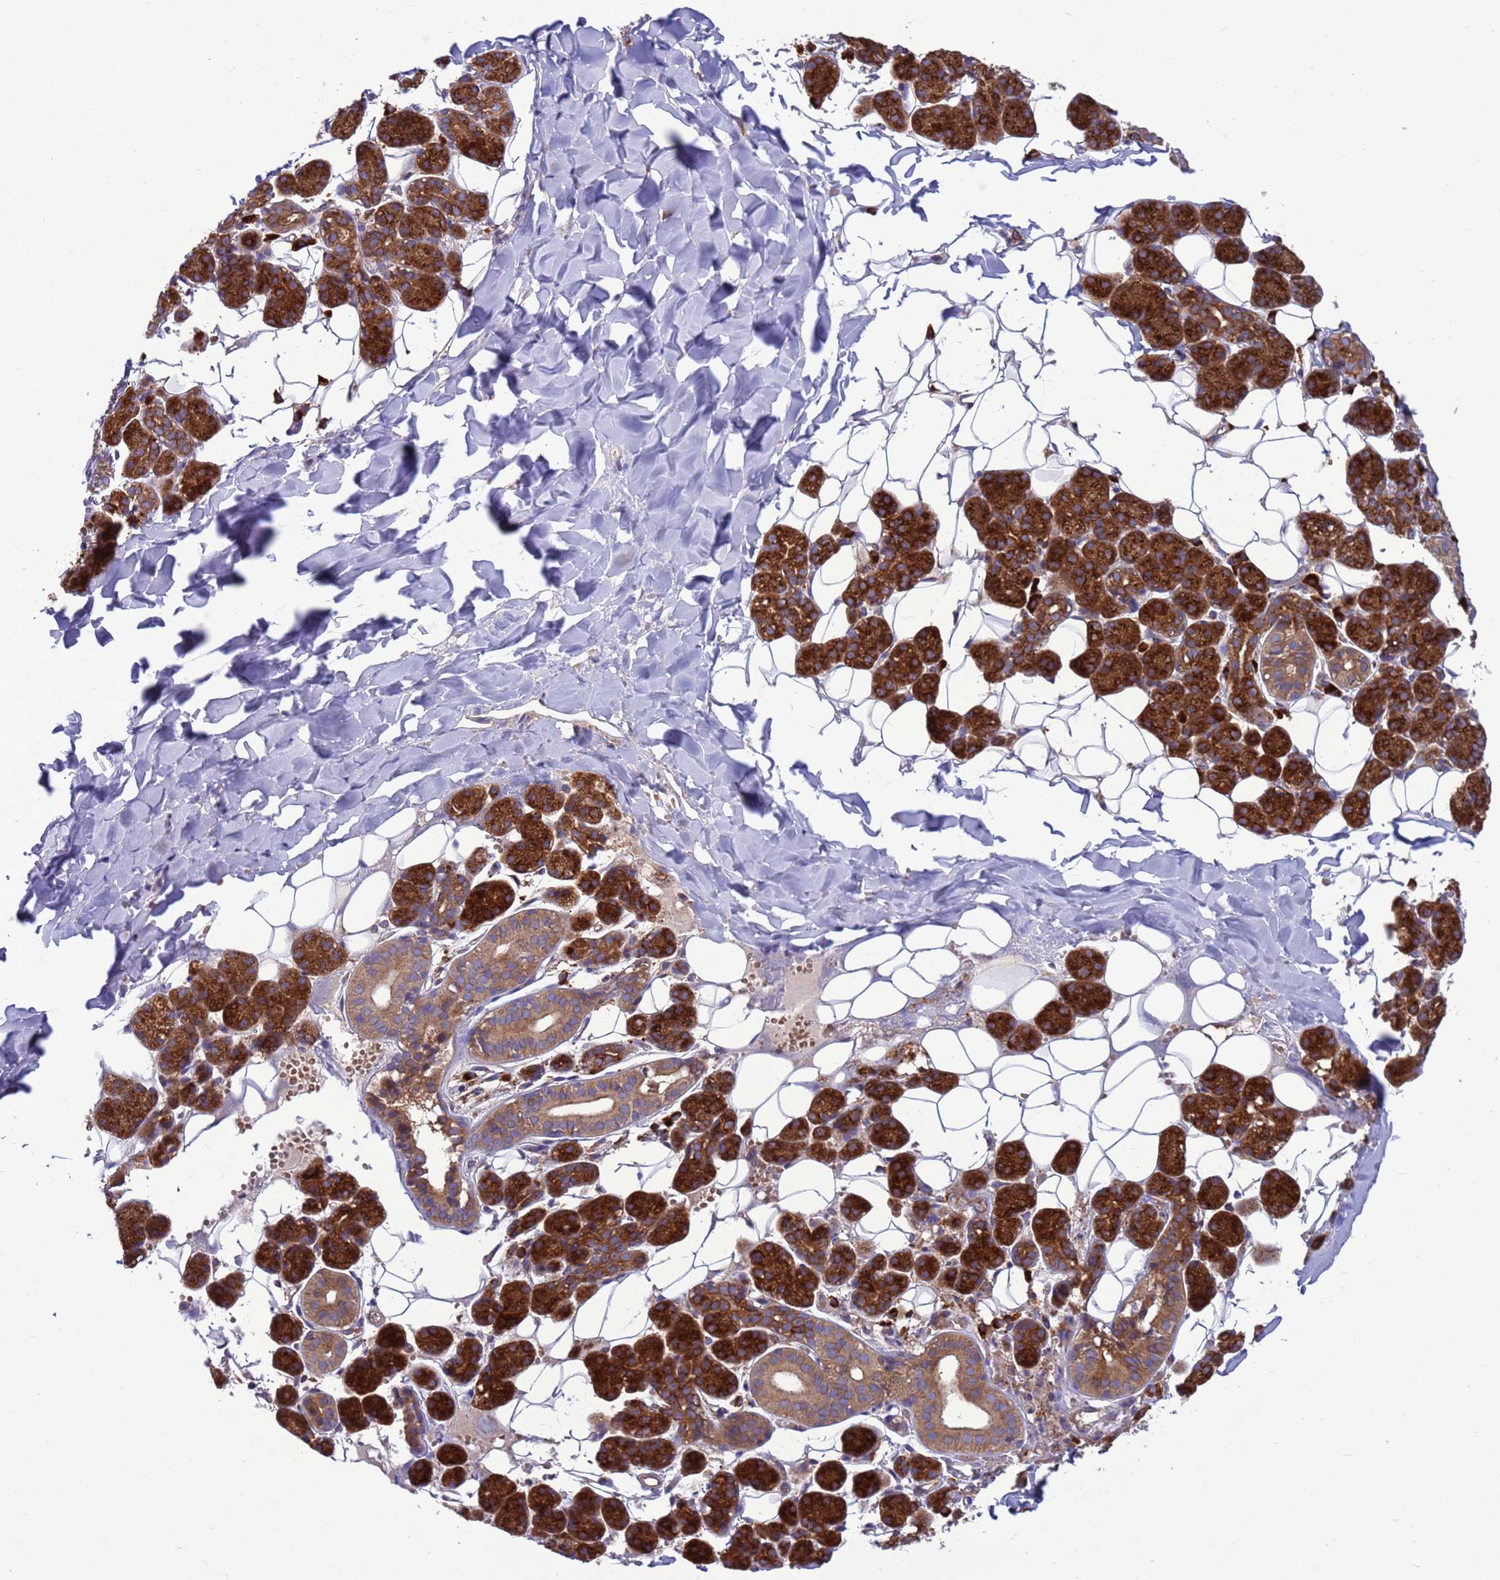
{"staining": {"intensity": "strong", "quantity": ">75%", "location": "cytoplasmic/membranous"}, "tissue": "salivary gland", "cell_type": "Glandular cells", "image_type": "normal", "snomed": [{"axis": "morphology", "description": "Normal tissue, NOS"}, {"axis": "topography", "description": "Salivary gland"}], "caption": "Brown immunohistochemical staining in benign human salivary gland displays strong cytoplasmic/membranous expression in about >75% of glandular cells. The staining is performed using DAB (3,3'-diaminobenzidine) brown chromogen to label protein expression. The nuclei are counter-stained blue using hematoxylin.", "gene": "ZC3HAV1", "patient": {"sex": "female", "age": 33}}